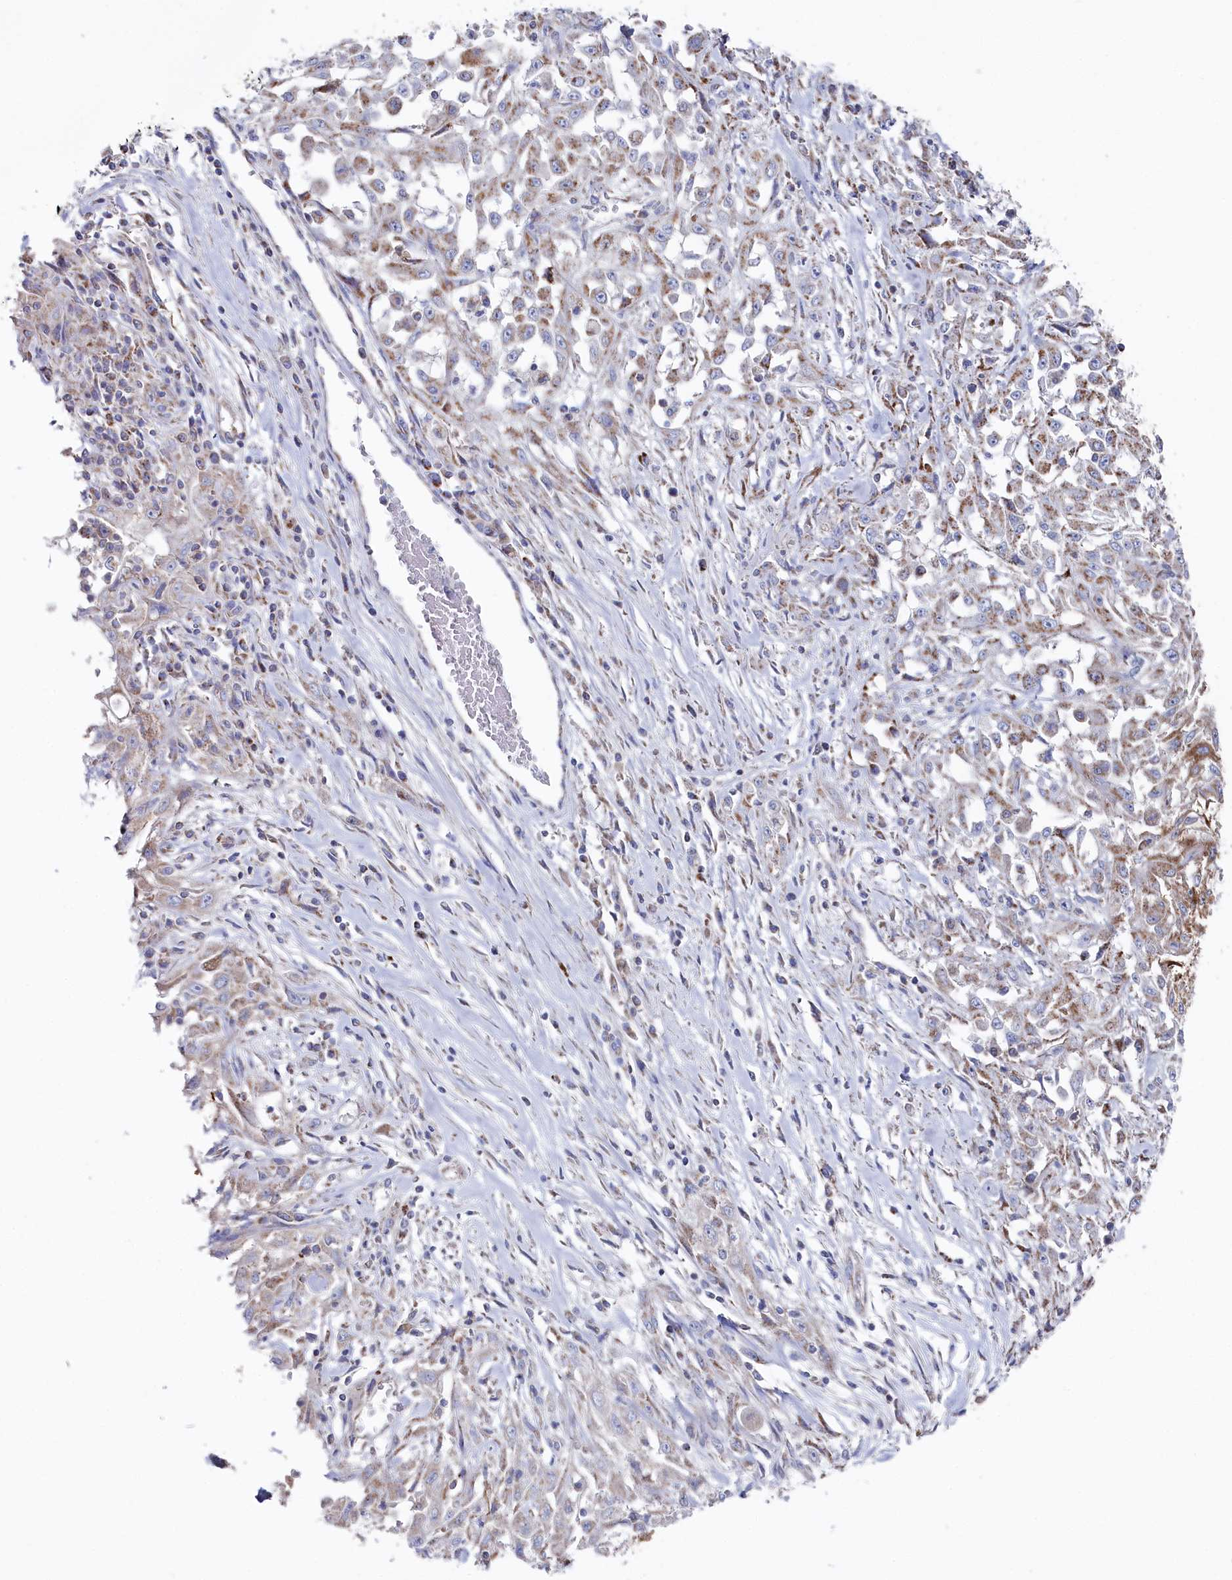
{"staining": {"intensity": "moderate", "quantity": ">75%", "location": "cytoplasmic/membranous"}, "tissue": "skin cancer", "cell_type": "Tumor cells", "image_type": "cancer", "snomed": [{"axis": "morphology", "description": "Squamous cell carcinoma, NOS"}, {"axis": "morphology", "description": "Squamous cell carcinoma, metastatic, NOS"}, {"axis": "topography", "description": "Skin"}, {"axis": "topography", "description": "Lymph node"}], "caption": "Skin squamous cell carcinoma stained for a protein shows moderate cytoplasmic/membranous positivity in tumor cells. (DAB IHC with brightfield microscopy, high magnification).", "gene": "GLS2", "patient": {"sex": "male", "age": 75}}